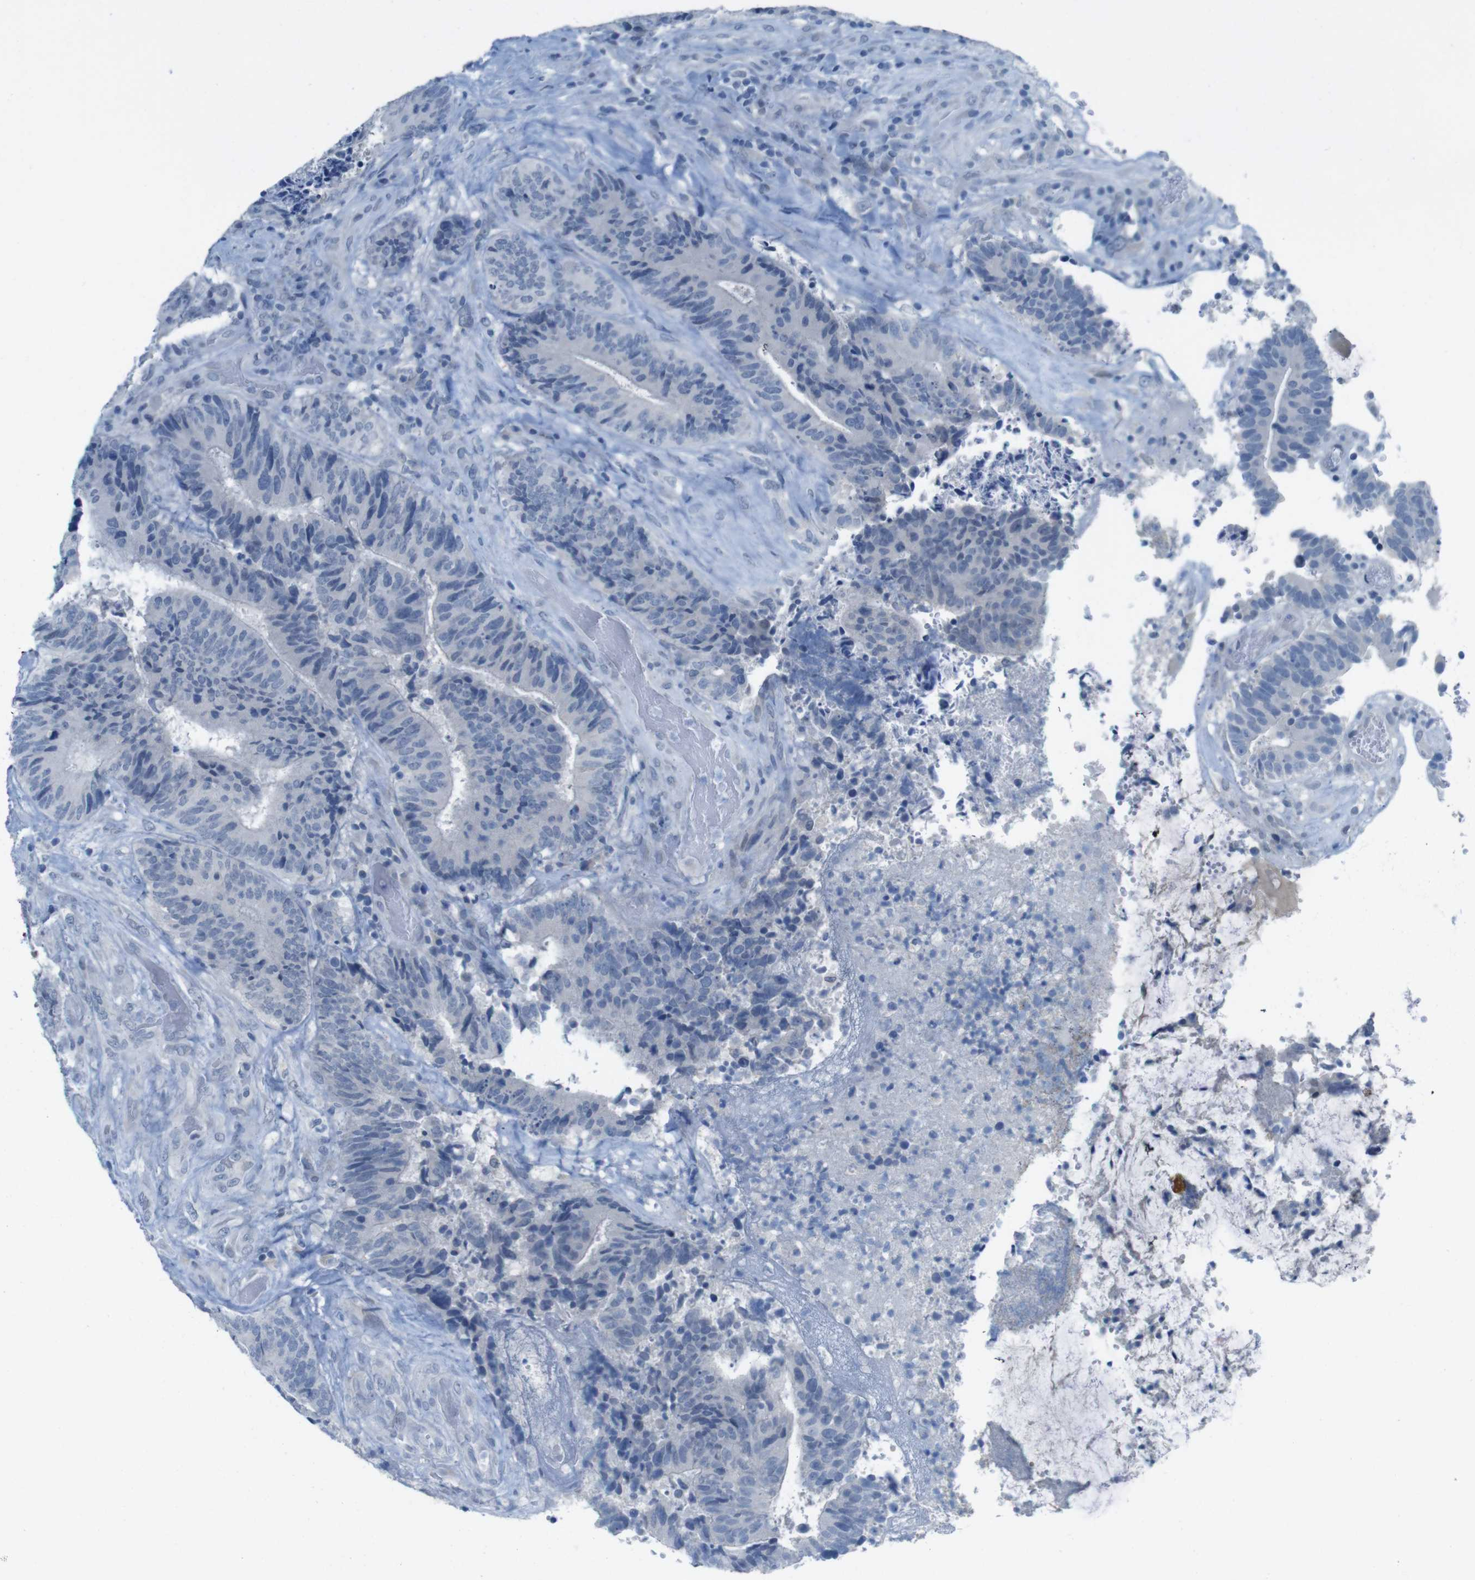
{"staining": {"intensity": "negative", "quantity": "none", "location": "none"}, "tissue": "colorectal cancer", "cell_type": "Tumor cells", "image_type": "cancer", "snomed": [{"axis": "morphology", "description": "Adenocarcinoma, NOS"}, {"axis": "topography", "description": "Rectum"}], "caption": "IHC image of human colorectal cancer stained for a protein (brown), which exhibits no expression in tumor cells.", "gene": "OPN1SW", "patient": {"sex": "male", "age": 72}}